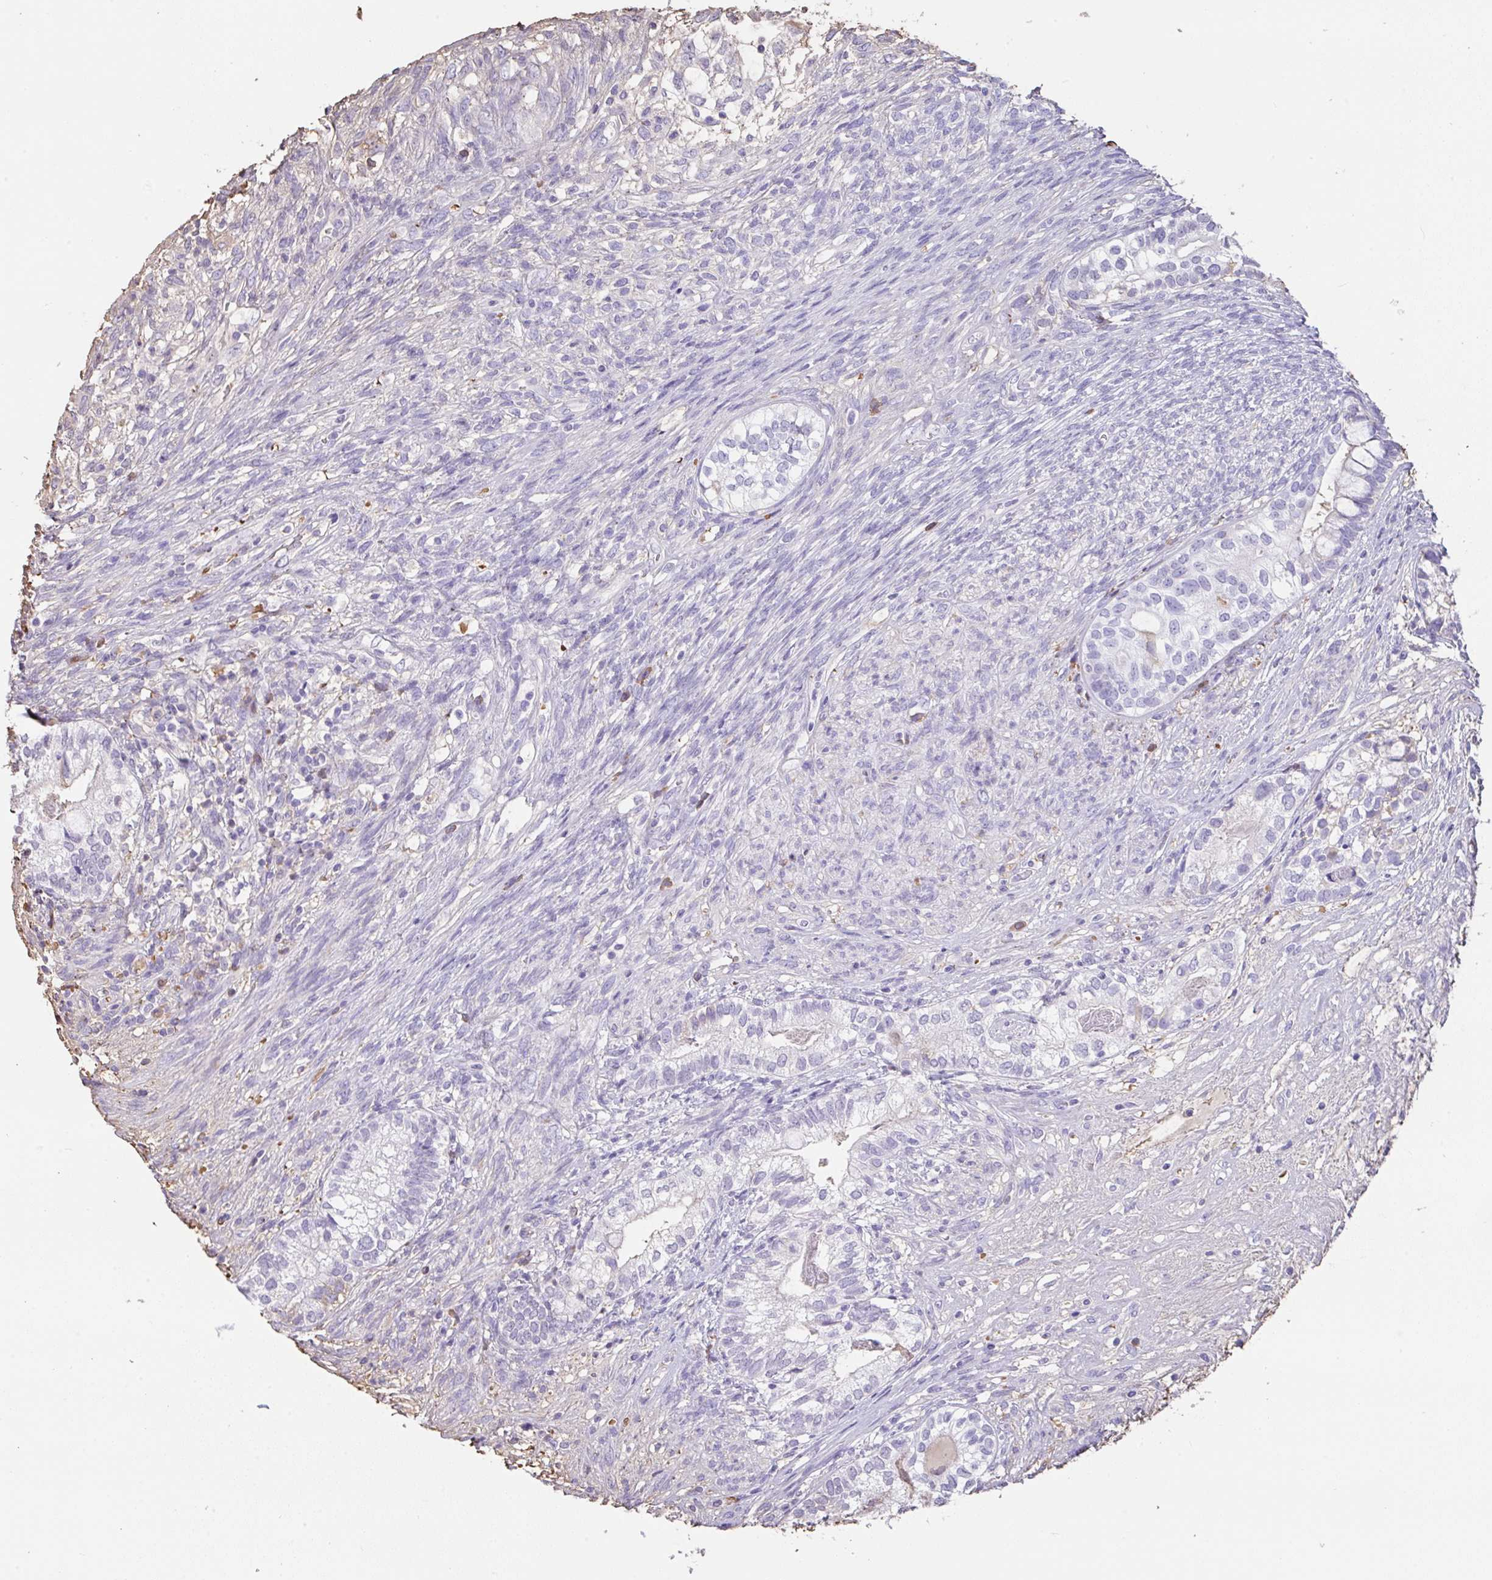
{"staining": {"intensity": "negative", "quantity": "none", "location": "none"}, "tissue": "testis cancer", "cell_type": "Tumor cells", "image_type": "cancer", "snomed": [{"axis": "morphology", "description": "Seminoma, NOS"}, {"axis": "morphology", "description": "Carcinoma, Embryonal, NOS"}, {"axis": "topography", "description": "Testis"}], "caption": "Immunohistochemical staining of seminoma (testis) shows no significant staining in tumor cells.", "gene": "HOXC12", "patient": {"sex": "male", "age": 41}}